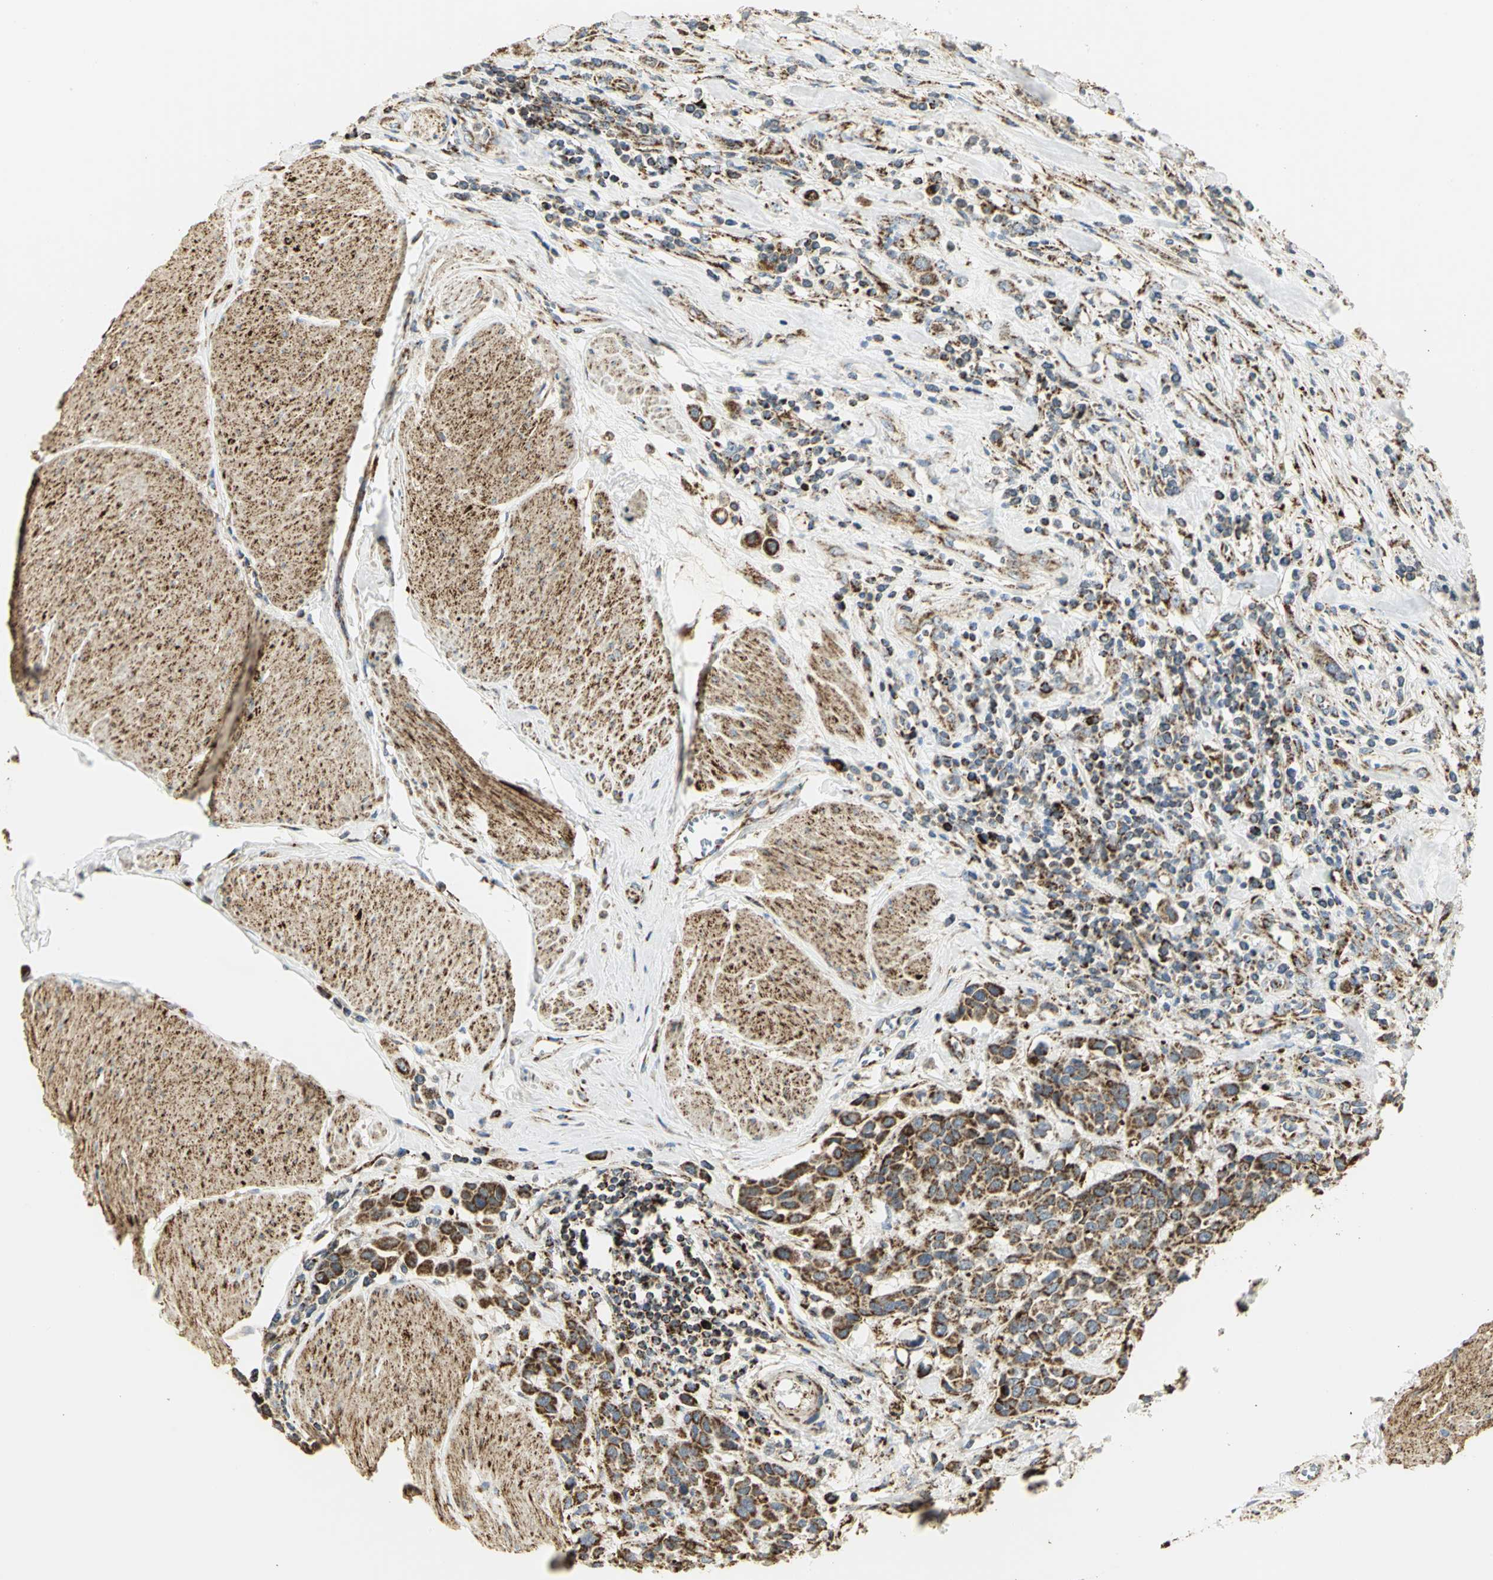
{"staining": {"intensity": "strong", "quantity": ">75%", "location": "cytoplasmic/membranous"}, "tissue": "urothelial cancer", "cell_type": "Tumor cells", "image_type": "cancer", "snomed": [{"axis": "morphology", "description": "Urothelial carcinoma, High grade"}, {"axis": "topography", "description": "Urinary bladder"}], "caption": "A brown stain shows strong cytoplasmic/membranous expression of a protein in high-grade urothelial carcinoma tumor cells.", "gene": "VDAC1", "patient": {"sex": "male", "age": 50}}